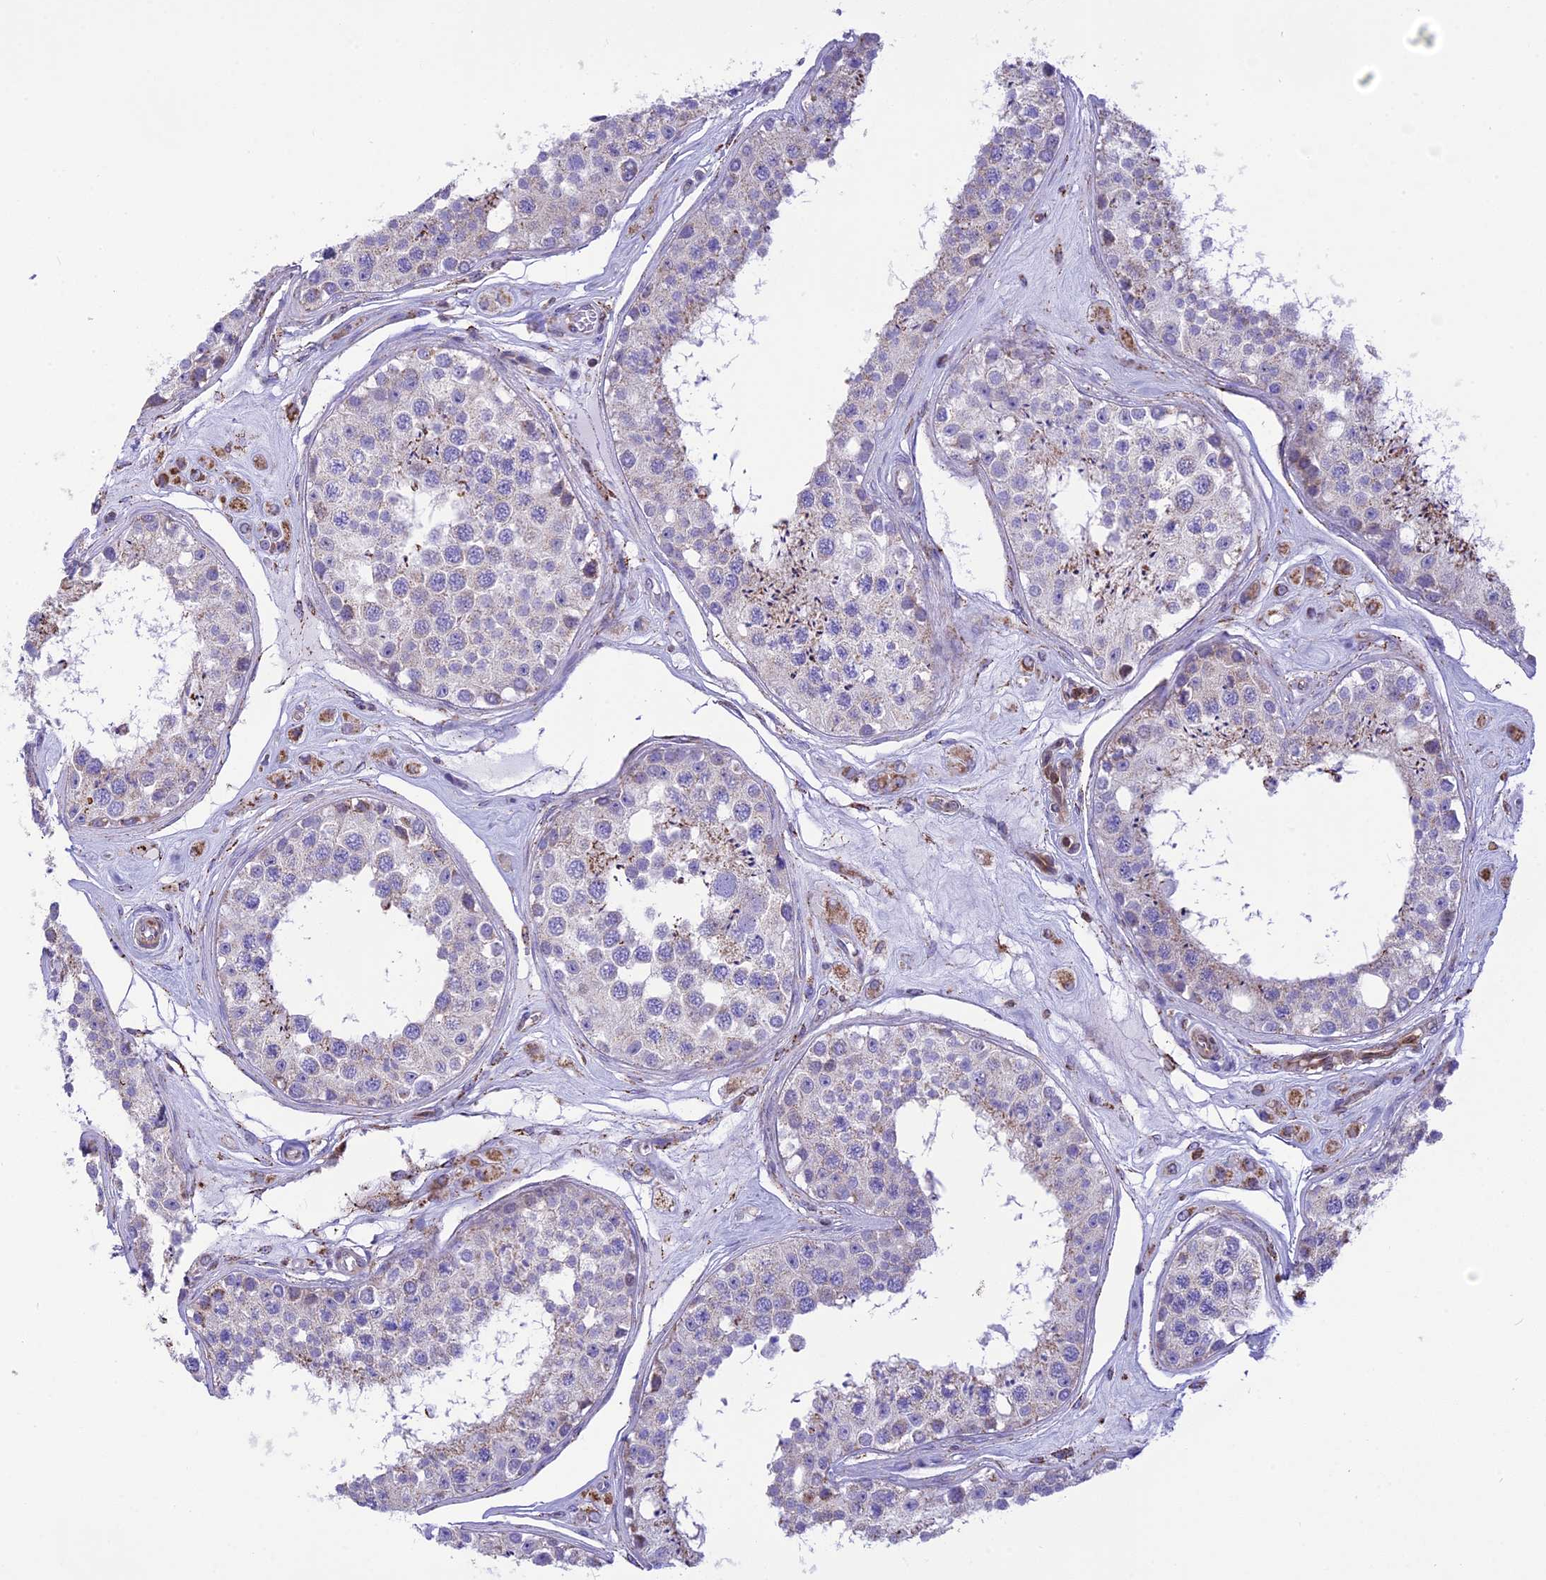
{"staining": {"intensity": "negative", "quantity": "none", "location": "none"}, "tissue": "testis", "cell_type": "Cells in seminiferous ducts", "image_type": "normal", "snomed": [{"axis": "morphology", "description": "Normal tissue, NOS"}, {"axis": "topography", "description": "Testis"}], "caption": "Human testis stained for a protein using IHC displays no positivity in cells in seminiferous ducts.", "gene": "DOC2B", "patient": {"sex": "male", "age": 25}}